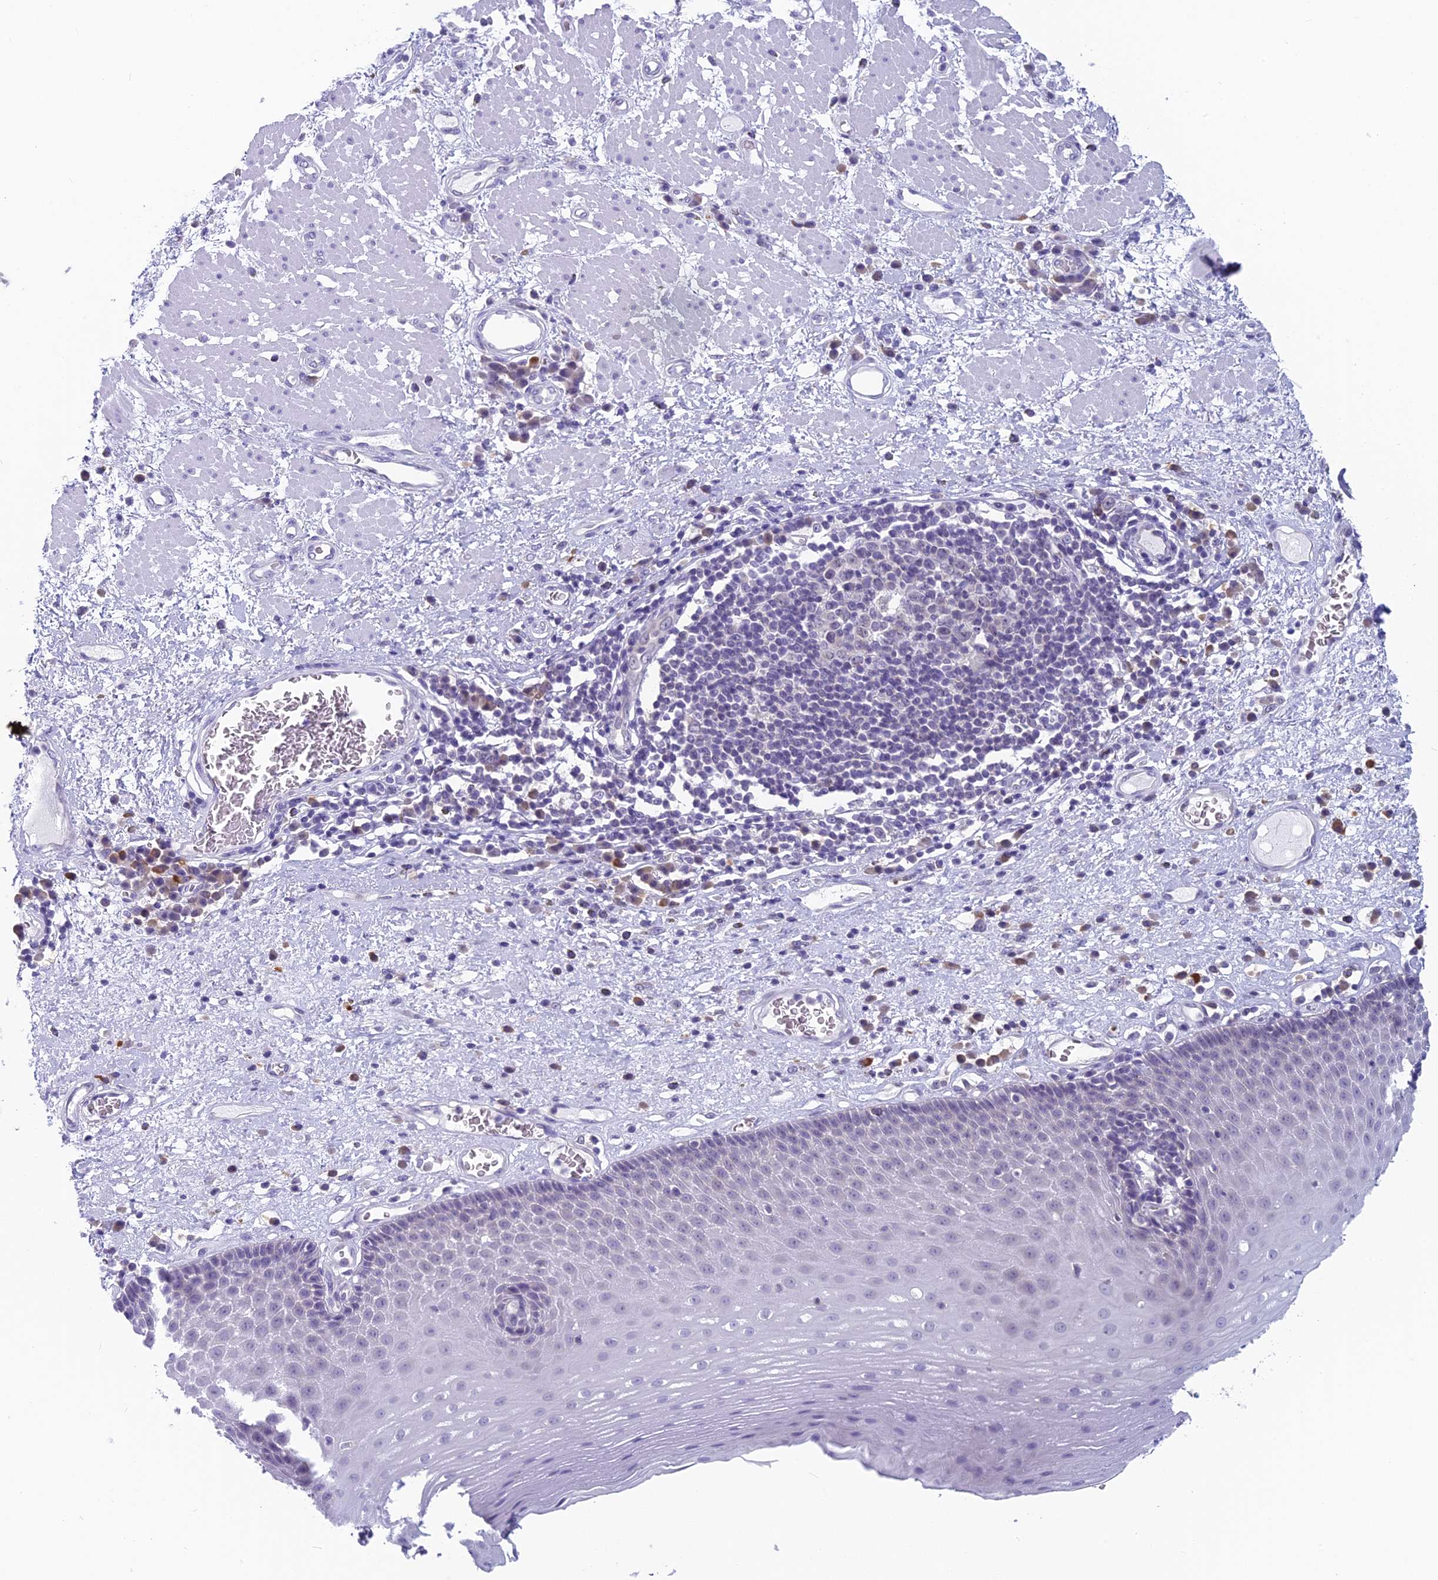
{"staining": {"intensity": "negative", "quantity": "none", "location": "none"}, "tissue": "esophagus", "cell_type": "Squamous epithelial cells", "image_type": "normal", "snomed": [{"axis": "morphology", "description": "Normal tissue, NOS"}, {"axis": "morphology", "description": "Adenocarcinoma, NOS"}, {"axis": "topography", "description": "Esophagus"}], "caption": "IHC photomicrograph of unremarkable esophagus: esophagus stained with DAB (3,3'-diaminobenzidine) demonstrates no significant protein positivity in squamous epithelial cells. The staining was performed using DAB (3,3'-diaminobenzidine) to visualize the protein expression in brown, while the nuclei were stained in blue with hematoxylin (Magnification: 20x).", "gene": "MRI1", "patient": {"sex": "male", "age": 62}}